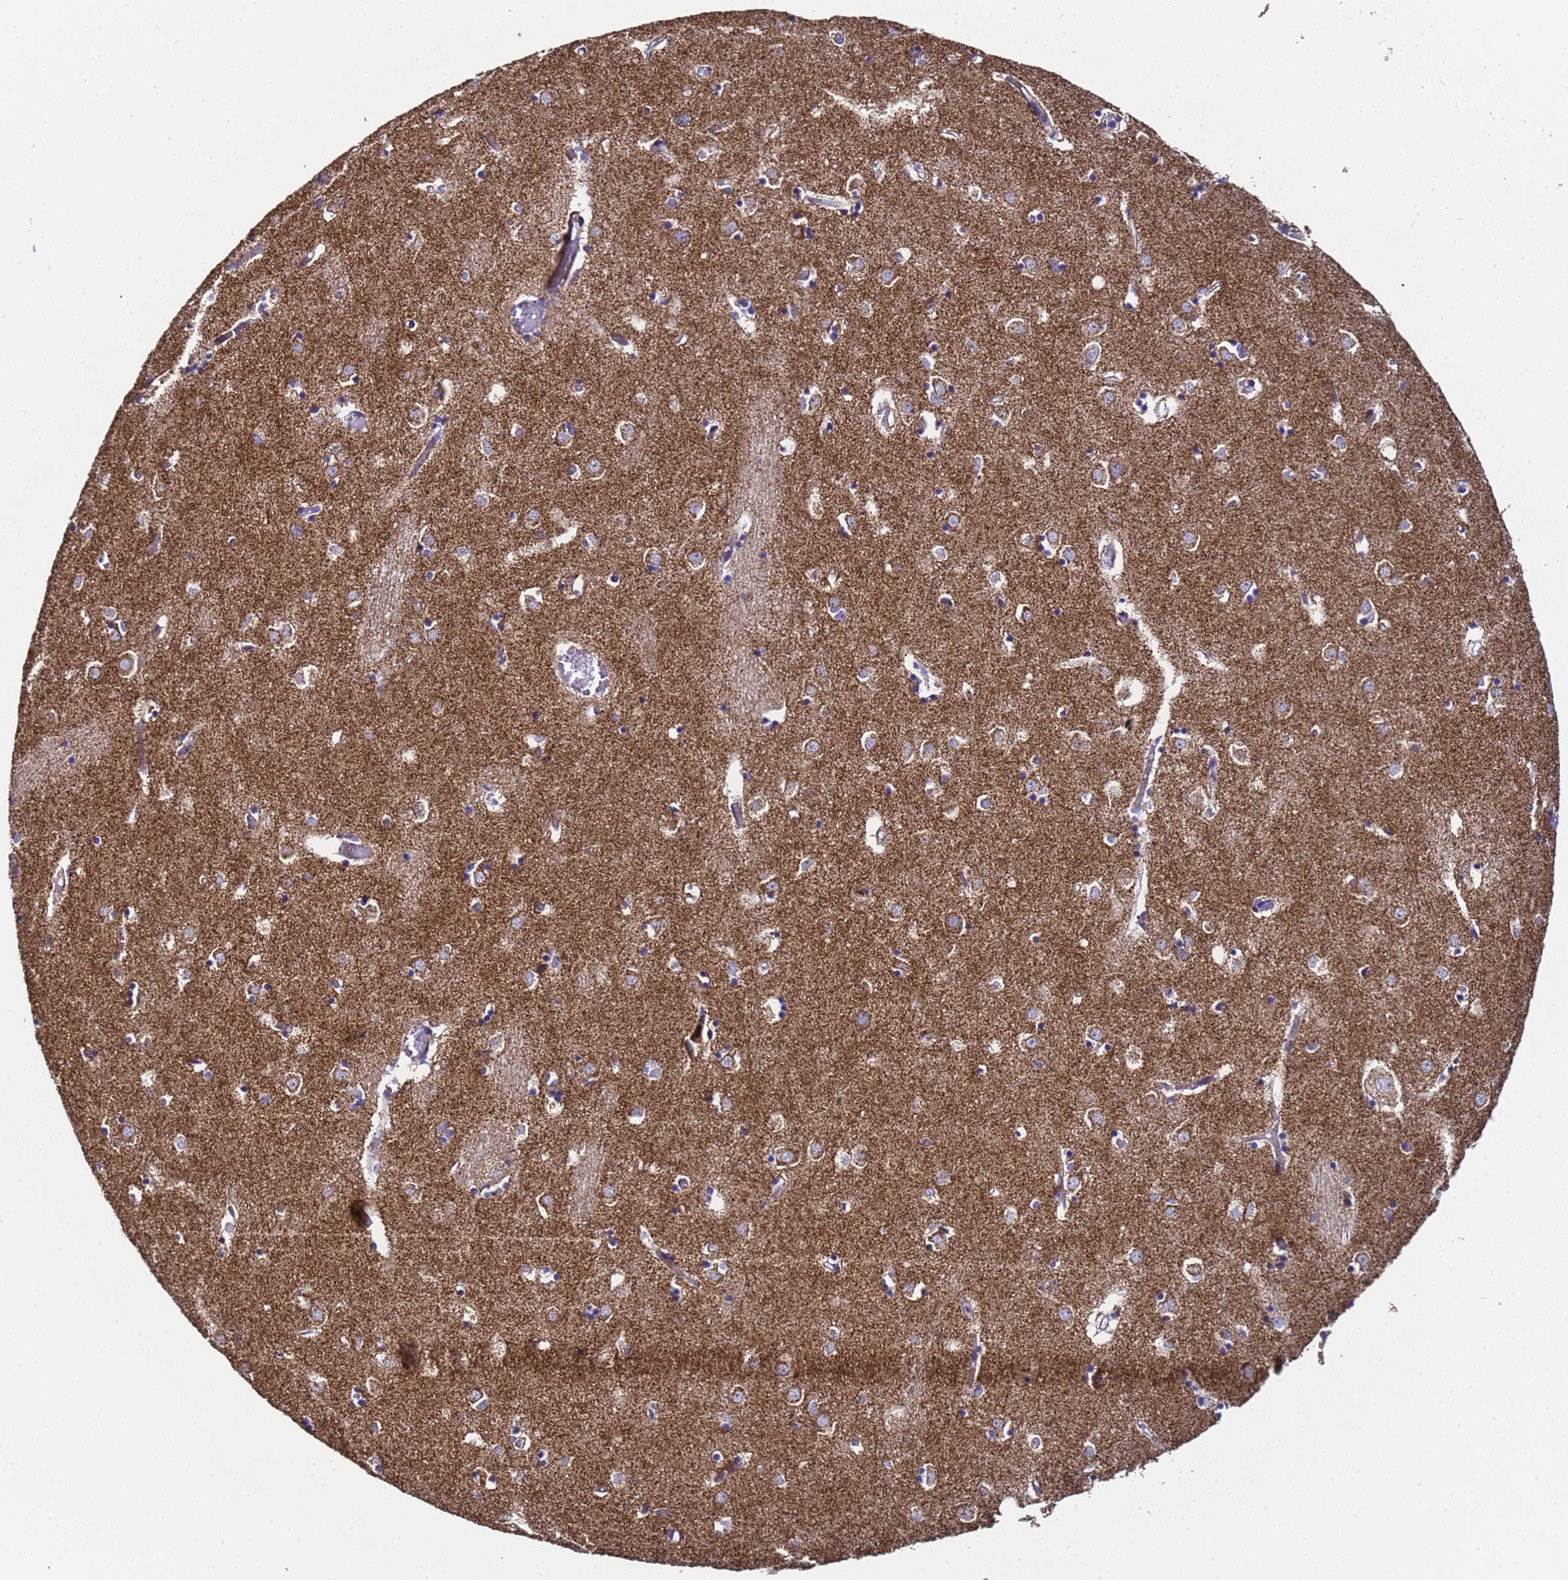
{"staining": {"intensity": "moderate", "quantity": "<25%", "location": "cytoplasmic/membranous"}, "tissue": "caudate", "cell_type": "Glial cells", "image_type": "normal", "snomed": [{"axis": "morphology", "description": "Normal tissue, NOS"}, {"axis": "topography", "description": "Lateral ventricle wall"}], "caption": "A photomicrograph of human caudate stained for a protein shows moderate cytoplasmic/membranous brown staining in glial cells. (brown staining indicates protein expression, while blue staining denotes nuclei).", "gene": "MRPS12", "patient": {"sex": "male", "age": 70}}